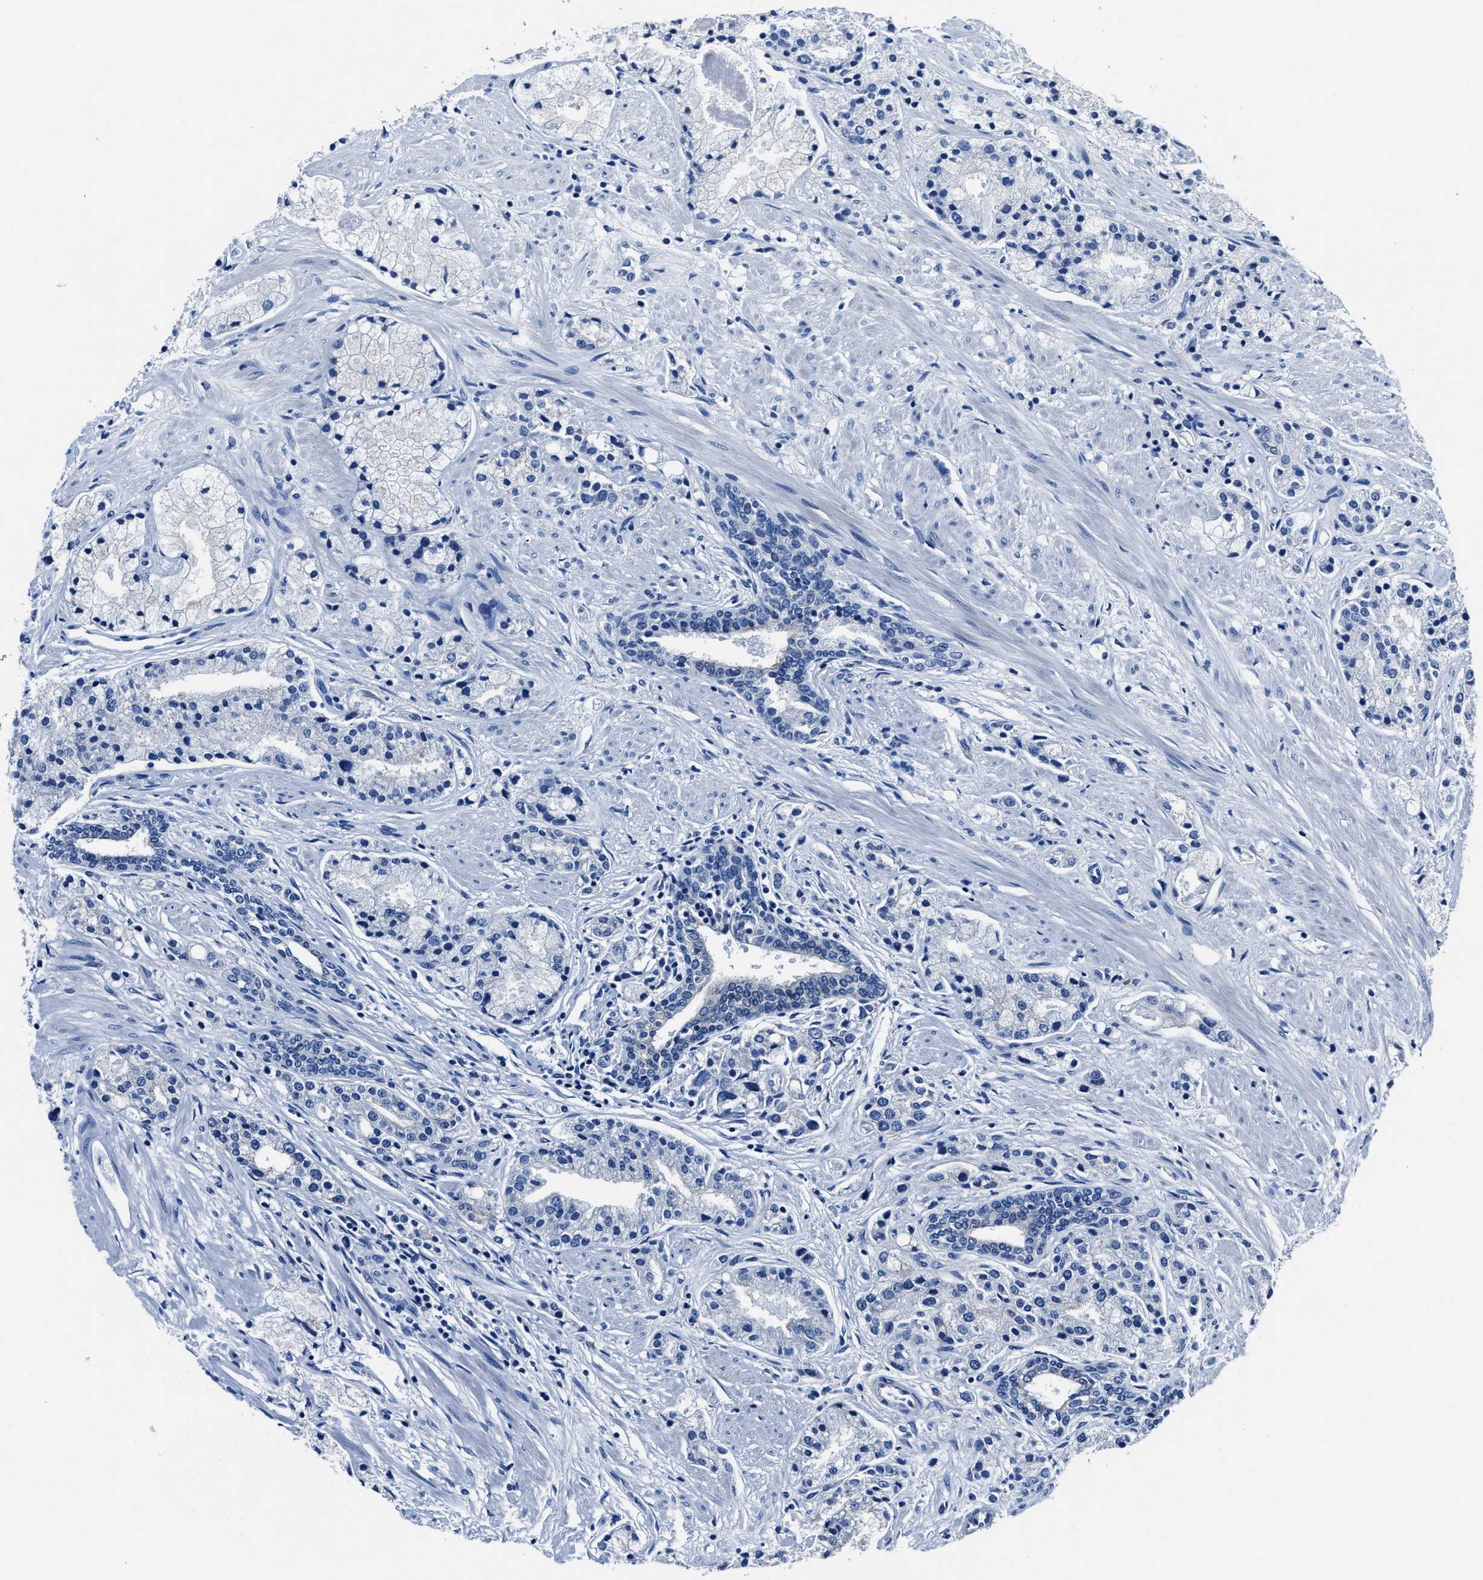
{"staining": {"intensity": "negative", "quantity": "none", "location": "none"}, "tissue": "prostate cancer", "cell_type": "Tumor cells", "image_type": "cancer", "snomed": [{"axis": "morphology", "description": "Adenocarcinoma, High grade"}, {"axis": "topography", "description": "Prostate"}], "caption": "This image is of prostate cancer (high-grade adenocarcinoma) stained with immunohistochemistry to label a protein in brown with the nuclei are counter-stained blue. There is no expression in tumor cells.", "gene": "LMO7", "patient": {"sex": "male", "age": 50}}